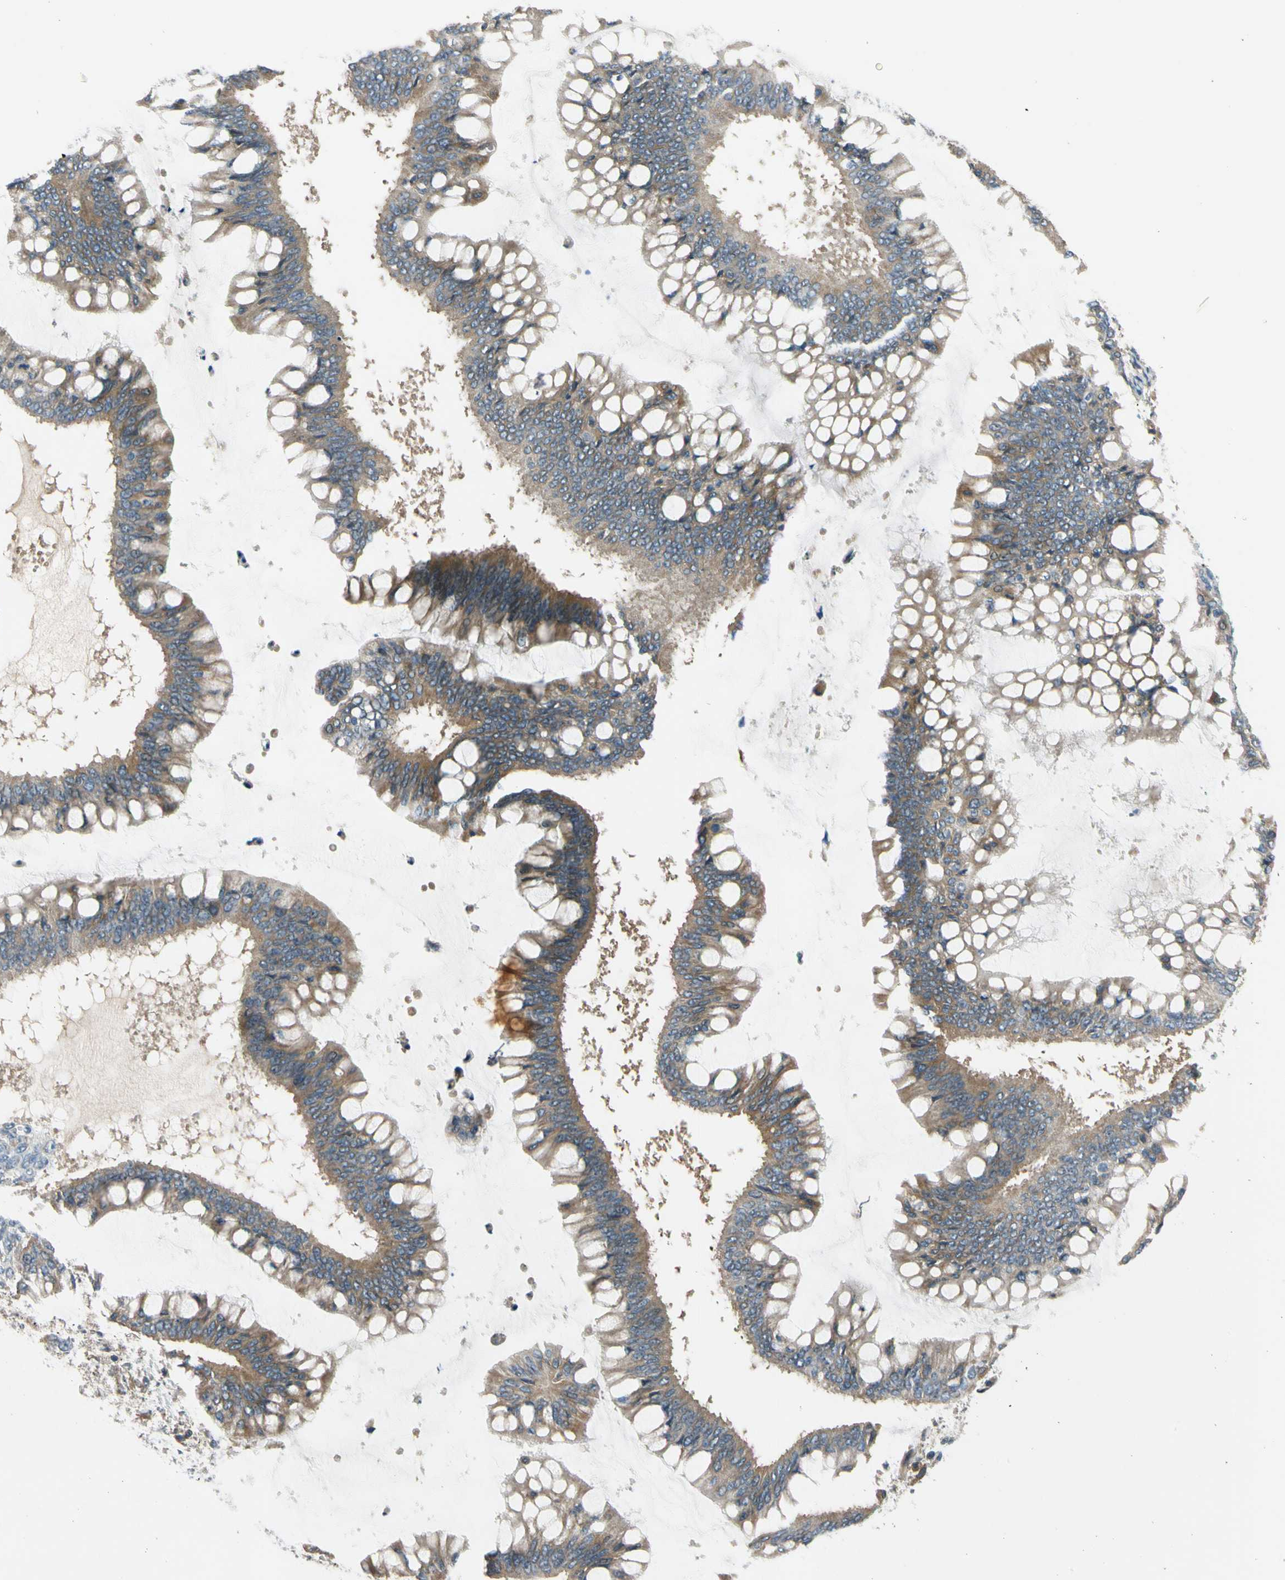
{"staining": {"intensity": "moderate", "quantity": ">75%", "location": "cytoplasmic/membranous"}, "tissue": "ovarian cancer", "cell_type": "Tumor cells", "image_type": "cancer", "snomed": [{"axis": "morphology", "description": "Cystadenocarcinoma, mucinous, NOS"}, {"axis": "topography", "description": "Ovary"}], "caption": "This photomicrograph demonstrates immunohistochemistry (IHC) staining of ovarian cancer (mucinous cystadenocarcinoma), with medium moderate cytoplasmic/membranous positivity in about >75% of tumor cells.", "gene": "MST1R", "patient": {"sex": "female", "age": 73}}